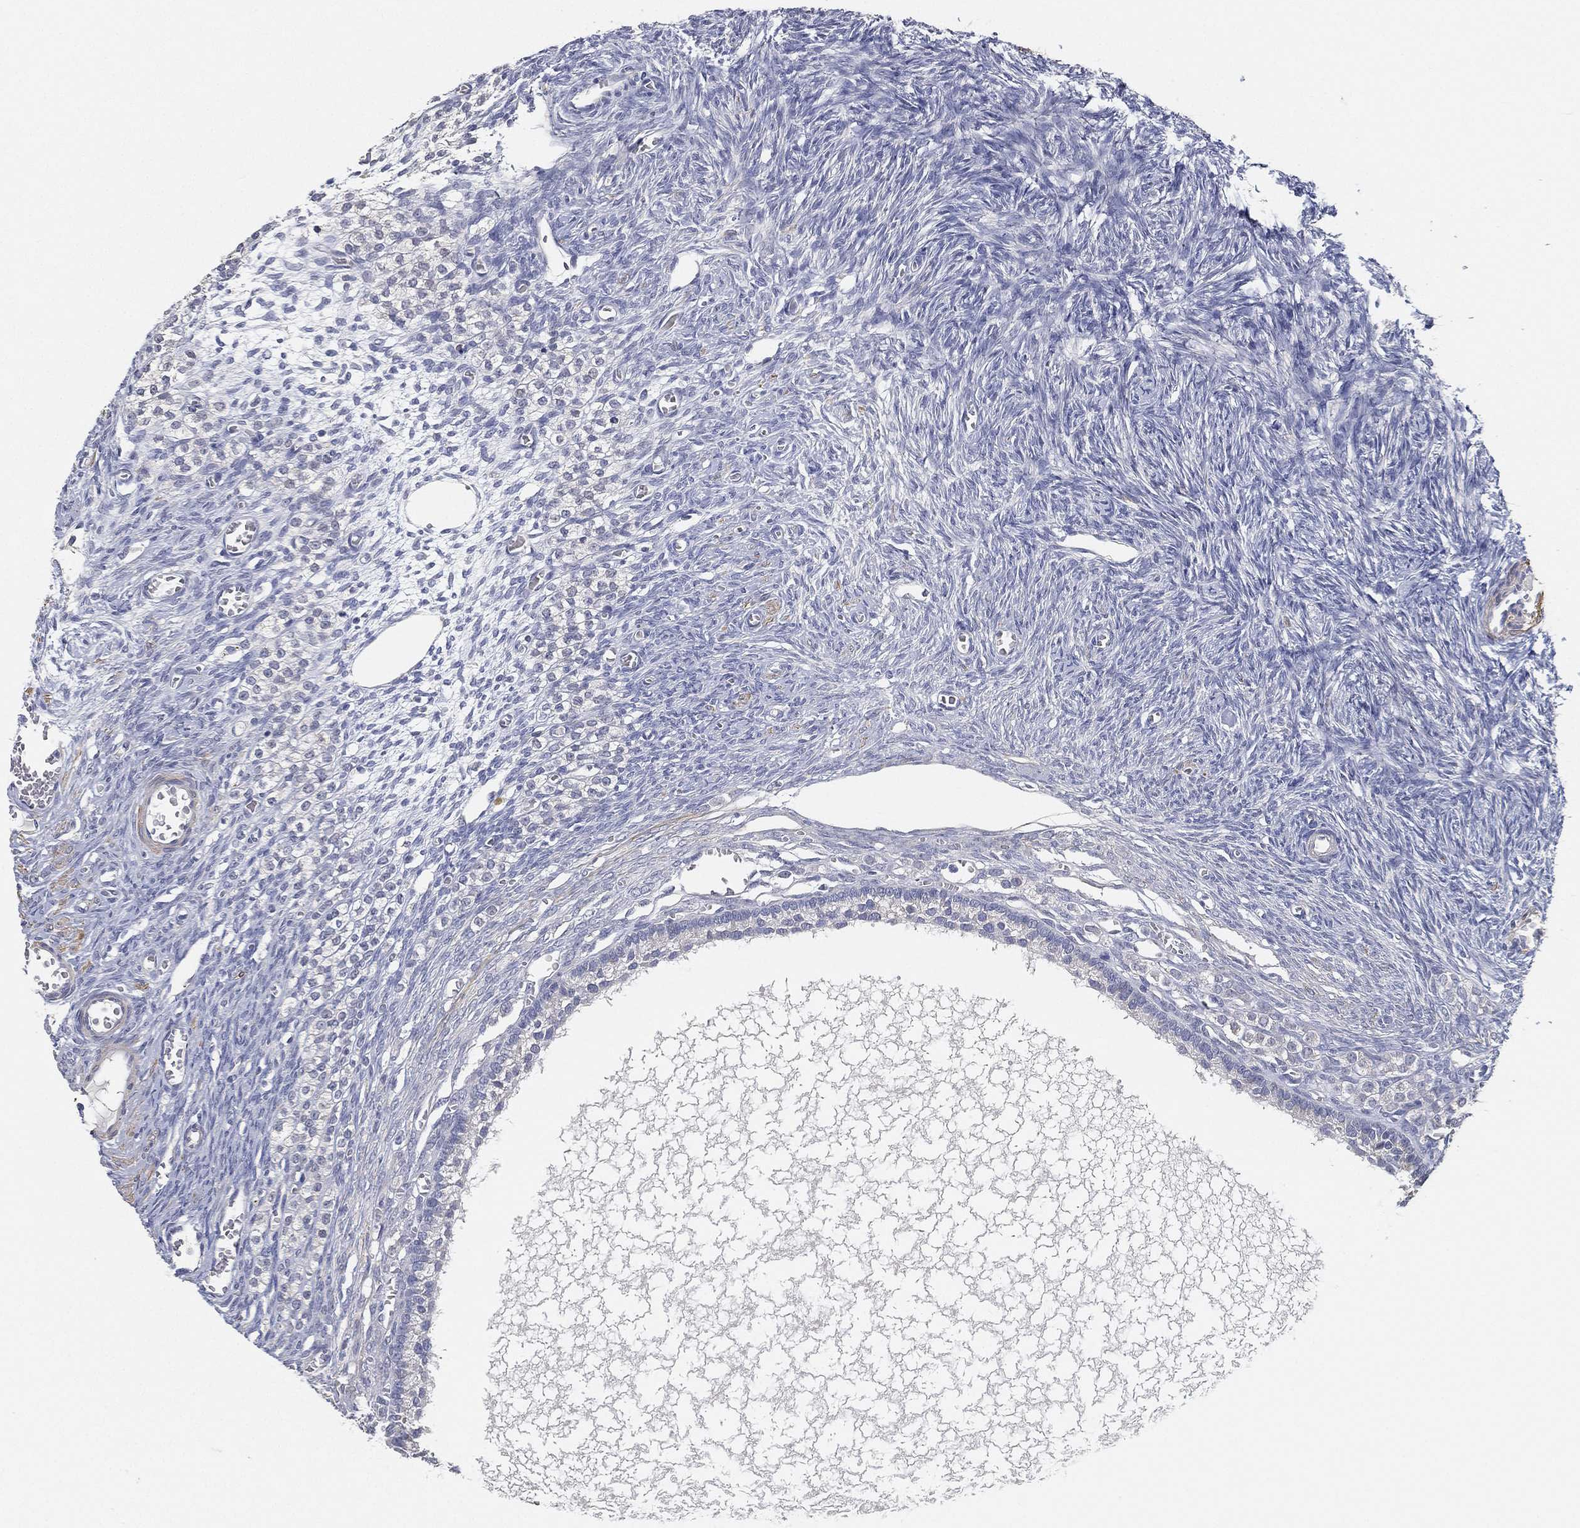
{"staining": {"intensity": "negative", "quantity": "none", "location": "none"}, "tissue": "ovary", "cell_type": "Ovarian stroma cells", "image_type": "normal", "snomed": [{"axis": "morphology", "description": "Normal tissue, NOS"}, {"axis": "topography", "description": "Ovary"}], "caption": "This is an IHC image of normal ovary. There is no expression in ovarian stroma cells.", "gene": "GPR61", "patient": {"sex": "female", "age": 27}}